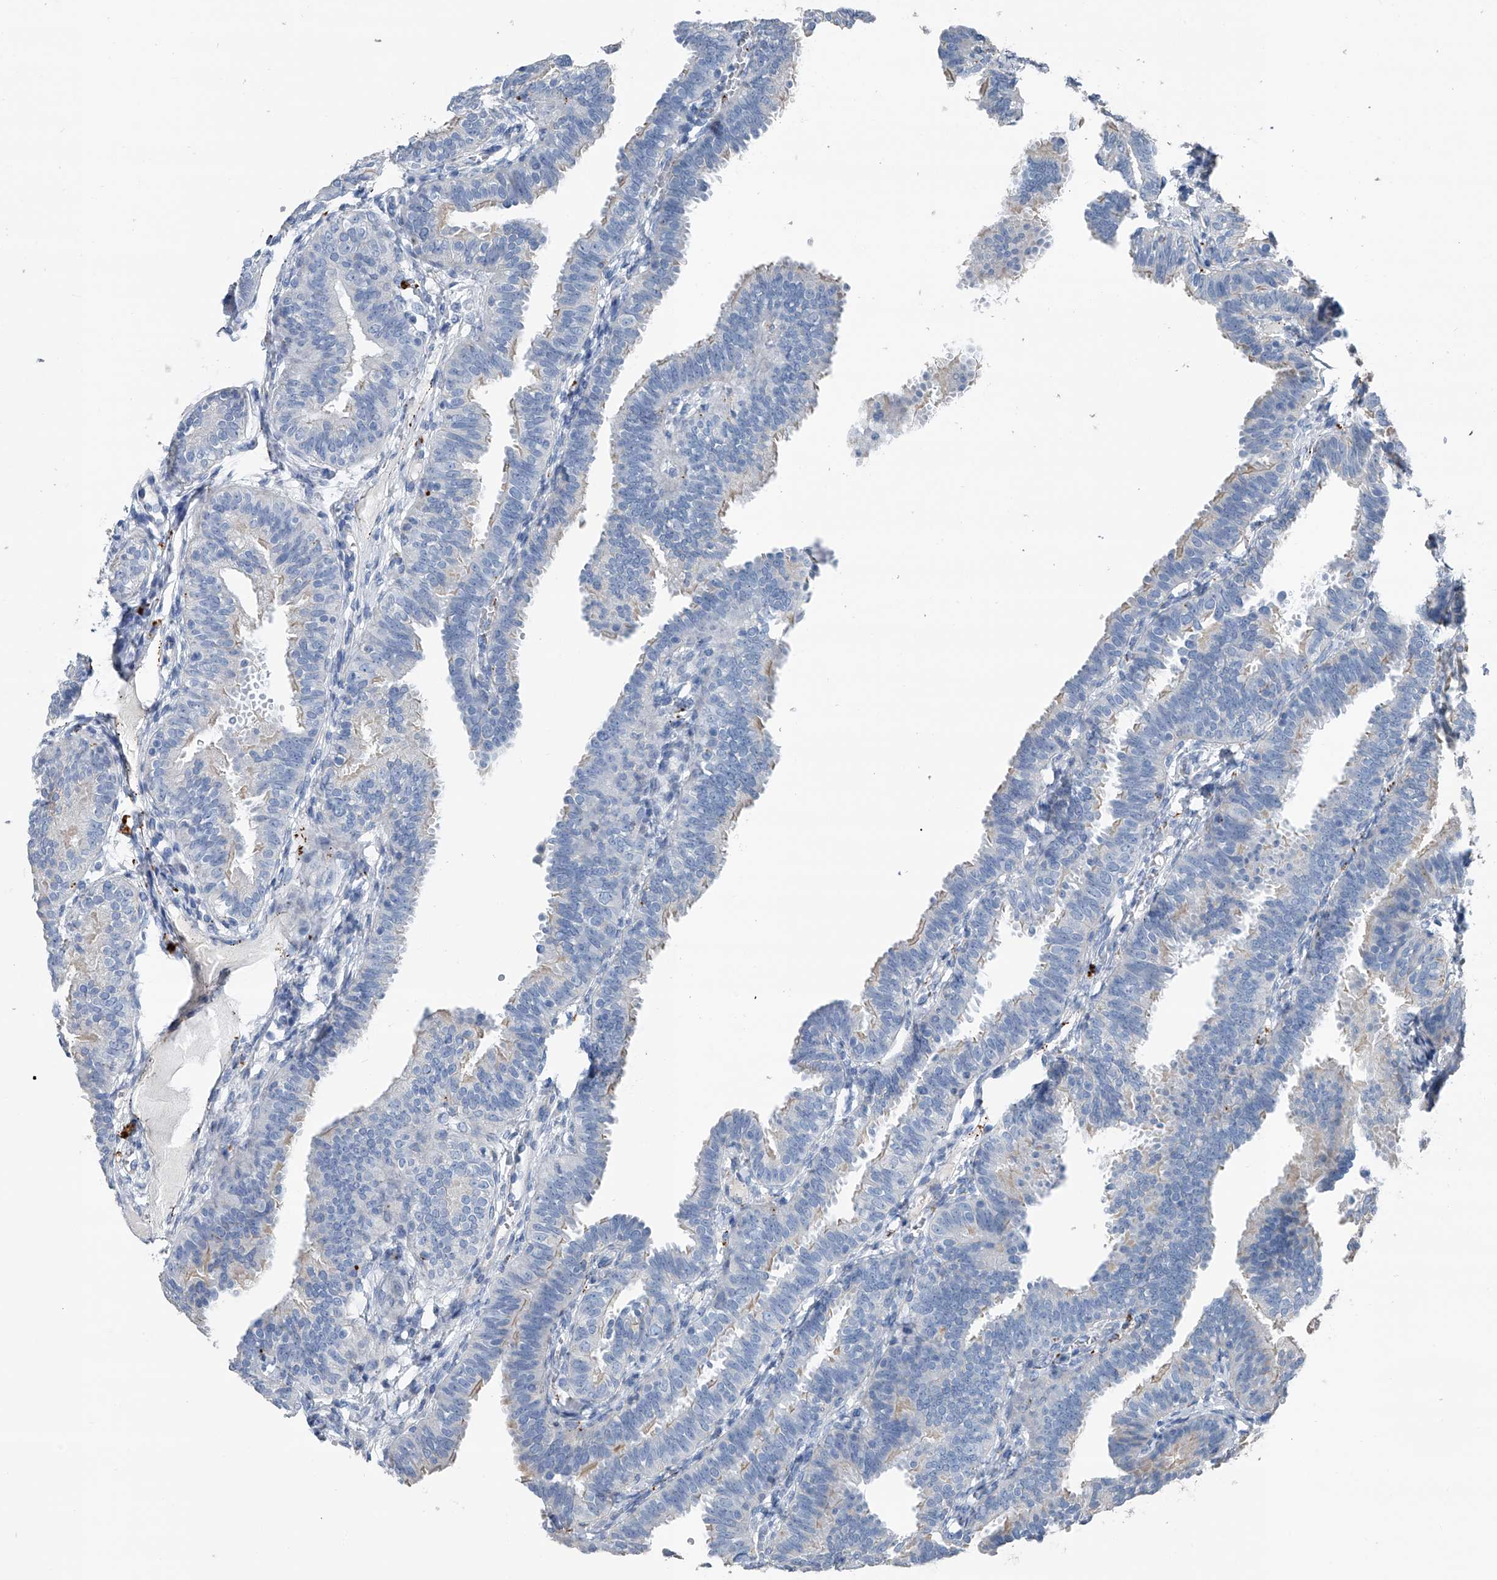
{"staining": {"intensity": "negative", "quantity": "none", "location": "none"}, "tissue": "fallopian tube", "cell_type": "Glandular cells", "image_type": "normal", "snomed": [{"axis": "morphology", "description": "Normal tissue, NOS"}, {"axis": "topography", "description": "Fallopian tube"}], "caption": "An immunohistochemistry image of normal fallopian tube is shown. There is no staining in glandular cells of fallopian tube.", "gene": "ZNF772", "patient": {"sex": "female", "age": 35}}